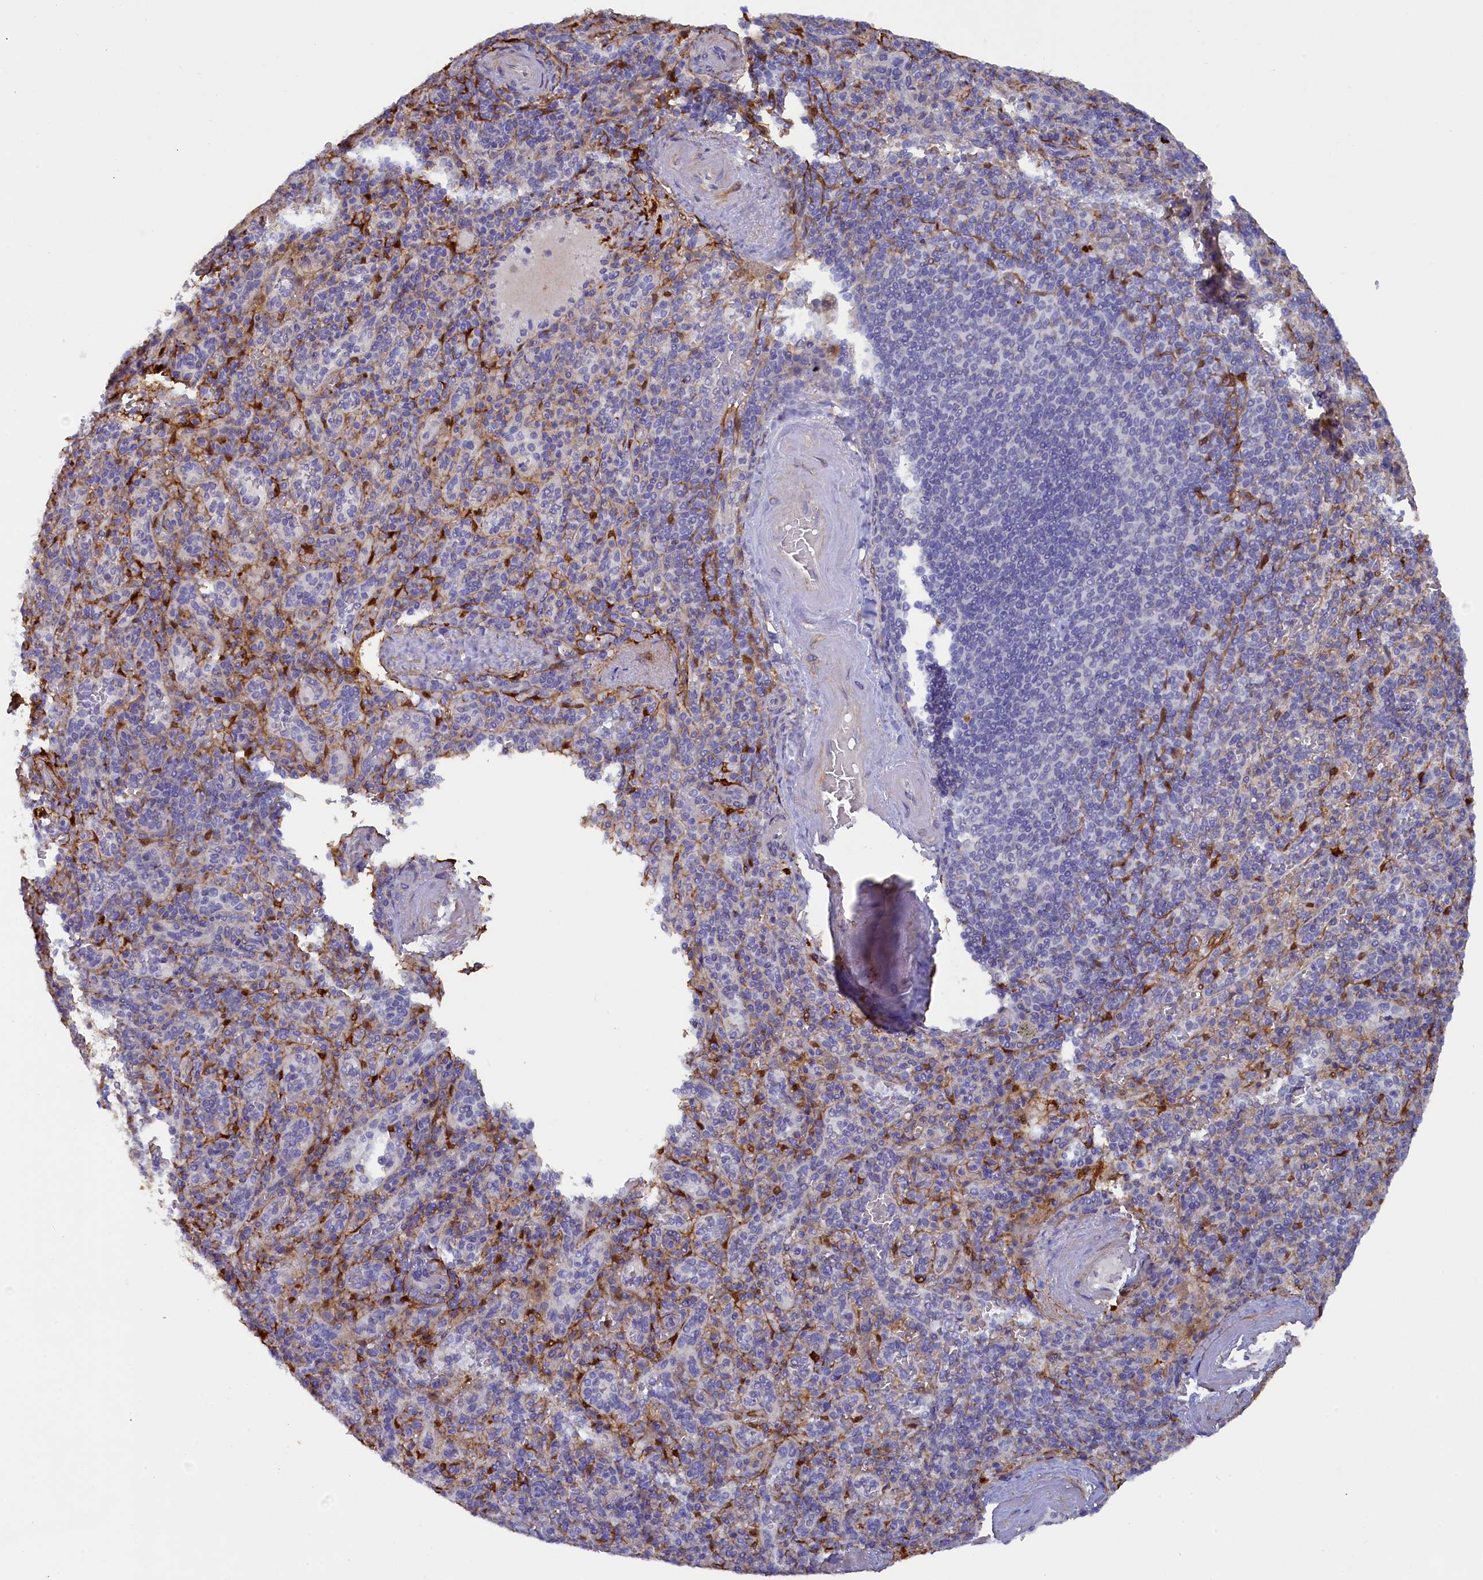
{"staining": {"intensity": "negative", "quantity": "none", "location": "none"}, "tissue": "spleen", "cell_type": "Cells in red pulp", "image_type": "normal", "snomed": [{"axis": "morphology", "description": "Normal tissue, NOS"}, {"axis": "topography", "description": "Spleen"}], "caption": "IHC image of benign spleen: human spleen stained with DAB demonstrates no significant protein expression in cells in red pulp.", "gene": "POGLUT3", "patient": {"sex": "male", "age": 82}}